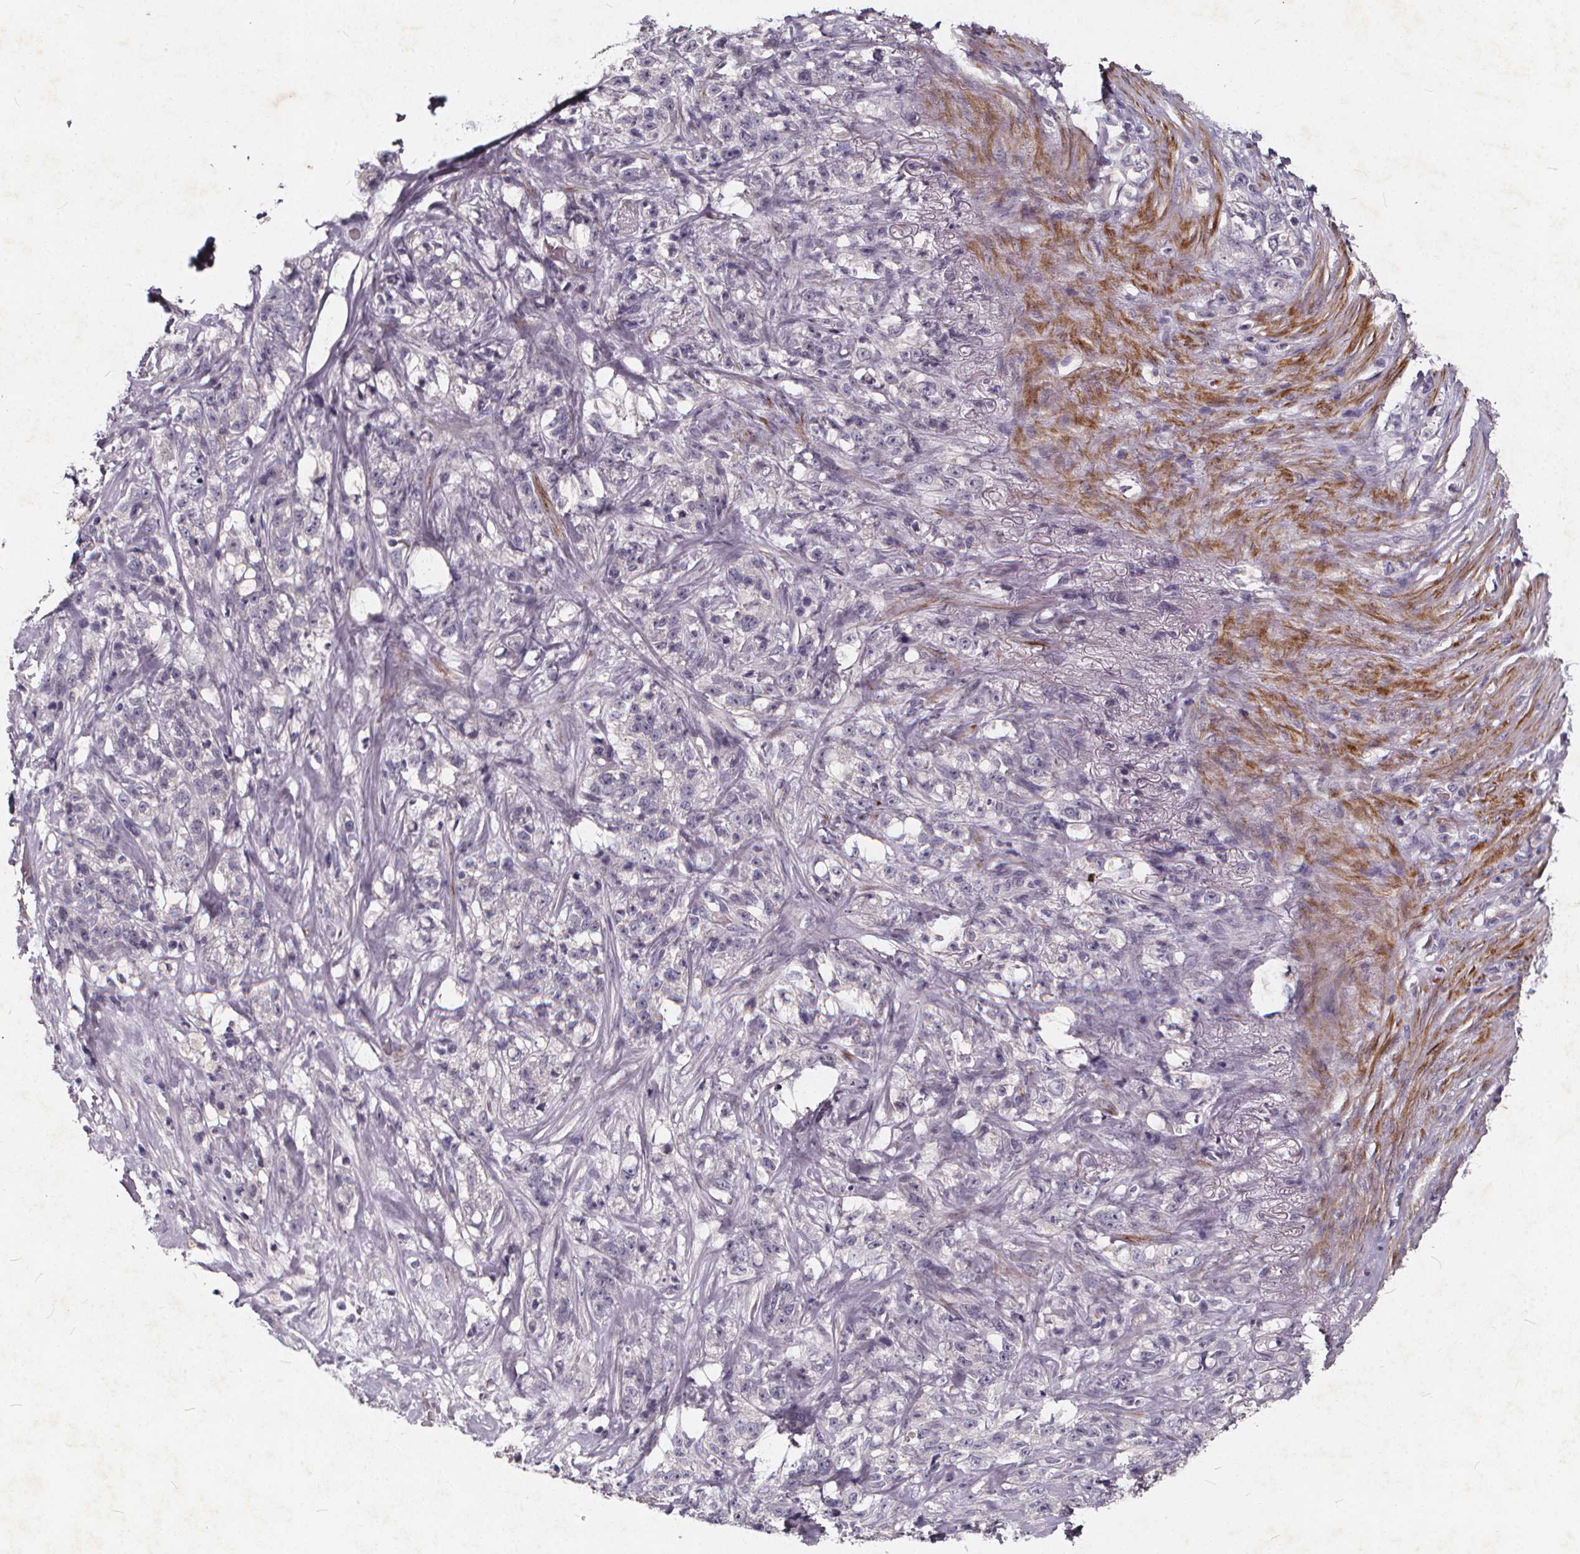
{"staining": {"intensity": "negative", "quantity": "none", "location": "none"}, "tissue": "stomach cancer", "cell_type": "Tumor cells", "image_type": "cancer", "snomed": [{"axis": "morphology", "description": "Adenocarcinoma, NOS"}, {"axis": "topography", "description": "Stomach, lower"}], "caption": "Micrograph shows no significant protein staining in tumor cells of stomach cancer. Nuclei are stained in blue.", "gene": "TSPAN14", "patient": {"sex": "male", "age": 88}}